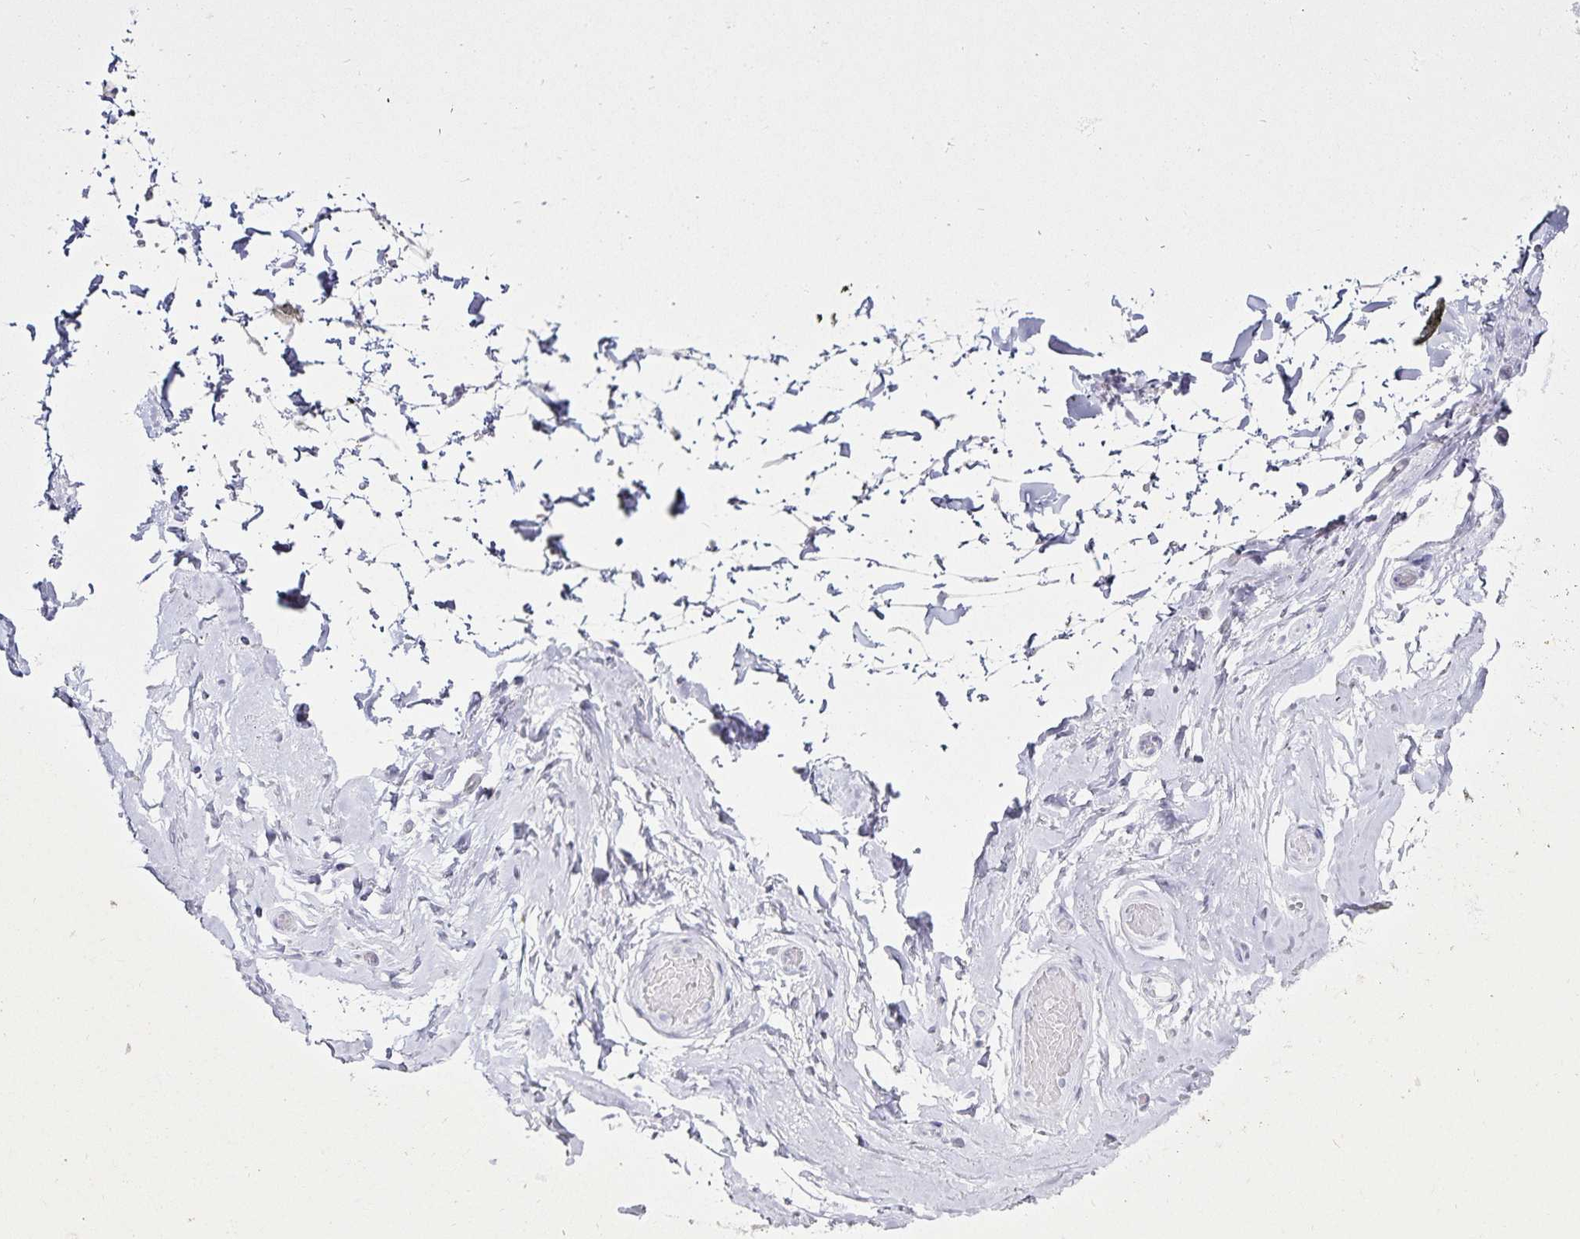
{"staining": {"intensity": "negative", "quantity": "none", "location": "none"}, "tissue": "adipose tissue", "cell_type": "Adipocytes", "image_type": "normal", "snomed": [{"axis": "morphology", "description": "Normal tissue, NOS"}, {"axis": "topography", "description": "Epididymis, spermatic cord, NOS"}, {"axis": "topography", "description": "Epididymis"}, {"axis": "topography", "description": "Peripheral nerve tissue"}], "caption": "IHC image of normal adipose tissue stained for a protein (brown), which reveals no expression in adipocytes. The staining is performed using DAB (3,3'-diaminobenzidine) brown chromogen with nuclei counter-stained in using hematoxylin.", "gene": "DEFA6", "patient": {"sex": "male", "age": 29}}